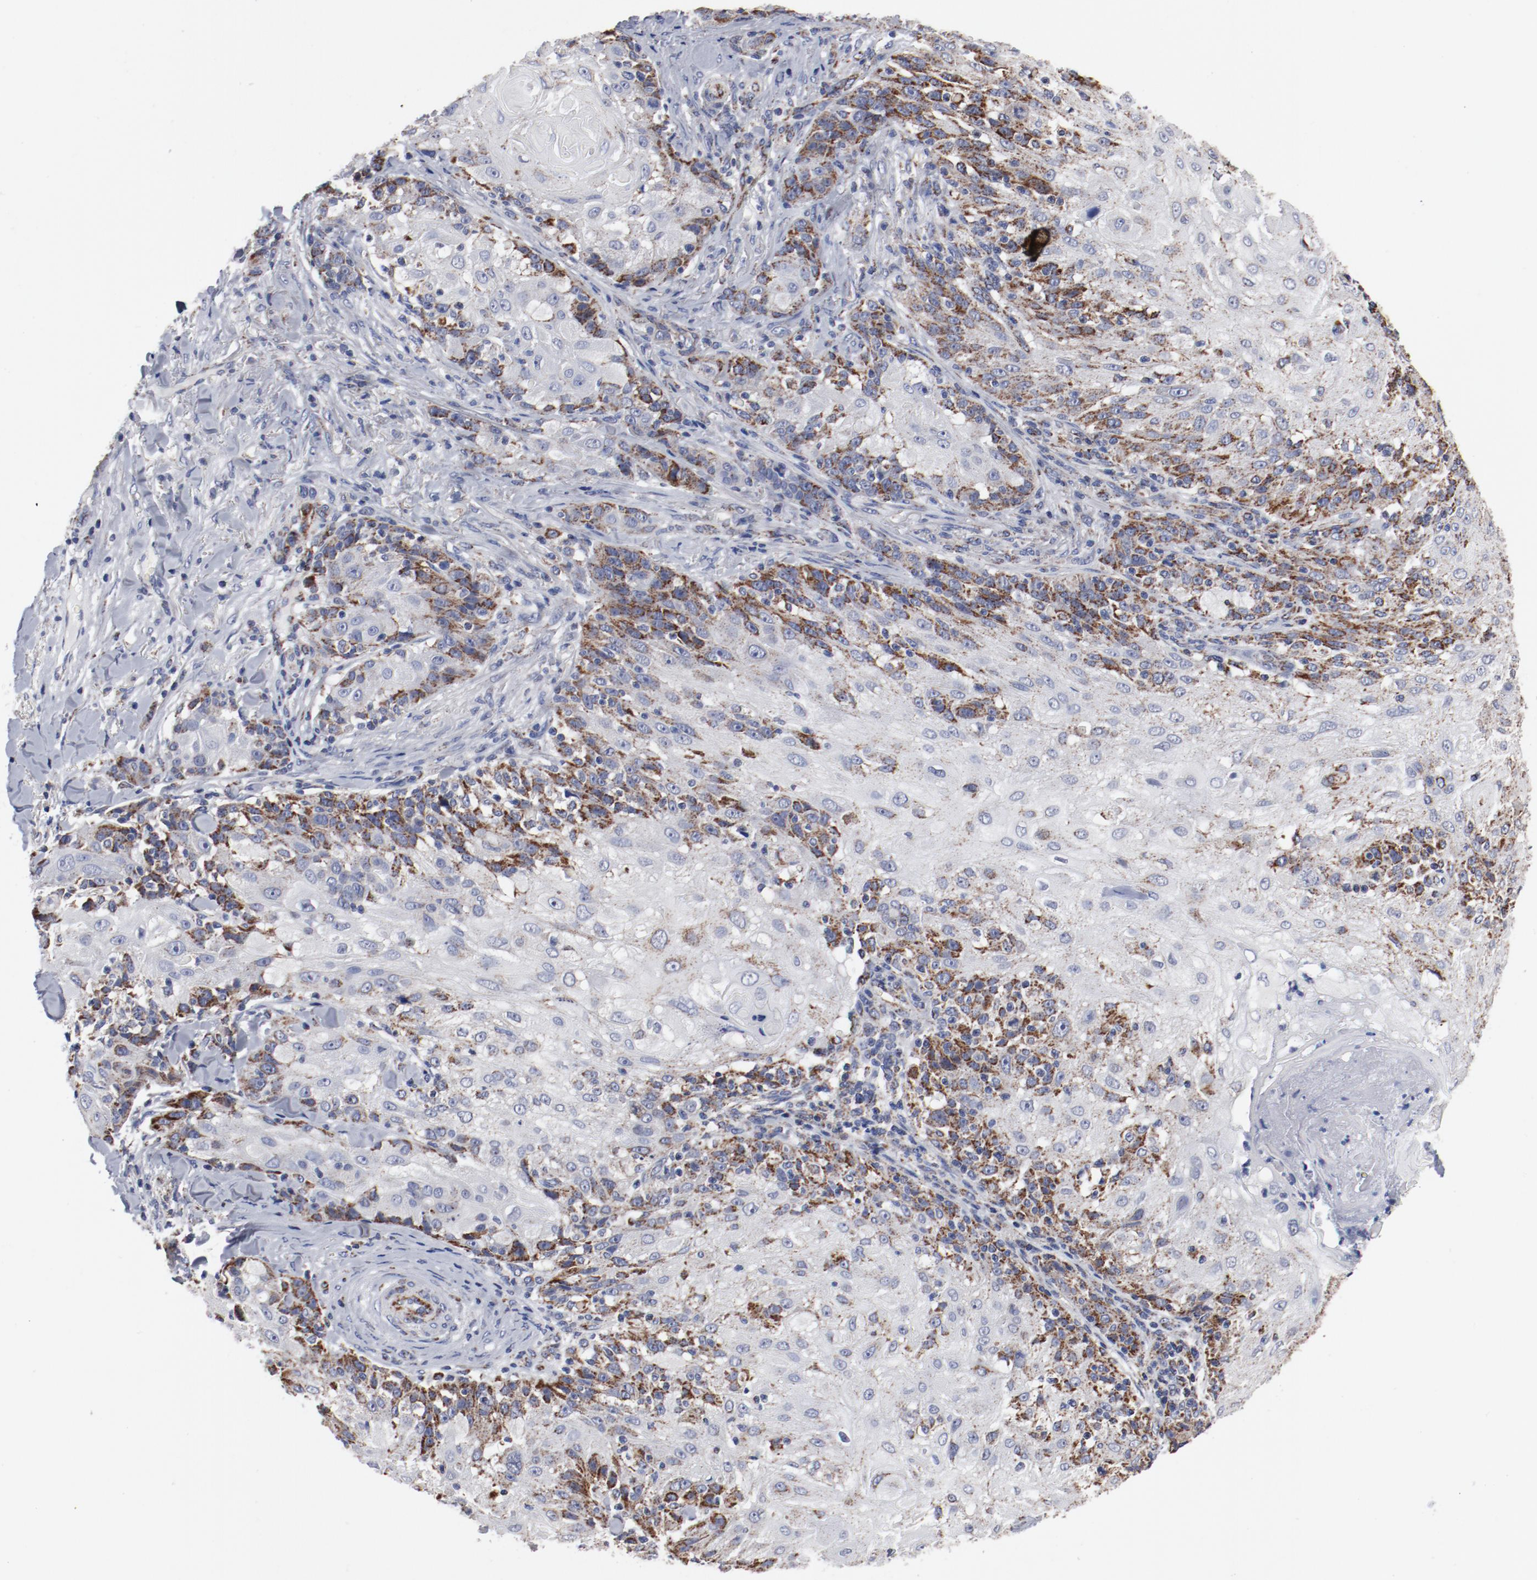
{"staining": {"intensity": "moderate", "quantity": "25%-75%", "location": "cytoplasmic/membranous"}, "tissue": "skin cancer", "cell_type": "Tumor cells", "image_type": "cancer", "snomed": [{"axis": "morphology", "description": "Normal tissue, NOS"}, {"axis": "morphology", "description": "Squamous cell carcinoma, NOS"}, {"axis": "topography", "description": "Skin"}], "caption": "About 25%-75% of tumor cells in human skin squamous cell carcinoma demonstrate moderate cytoplasmic/membranous protein positivity as visualized by brown immunohistochemical staining.", "gene": "NDUFV2", "patient": {"sex": "female", "age": 83}}